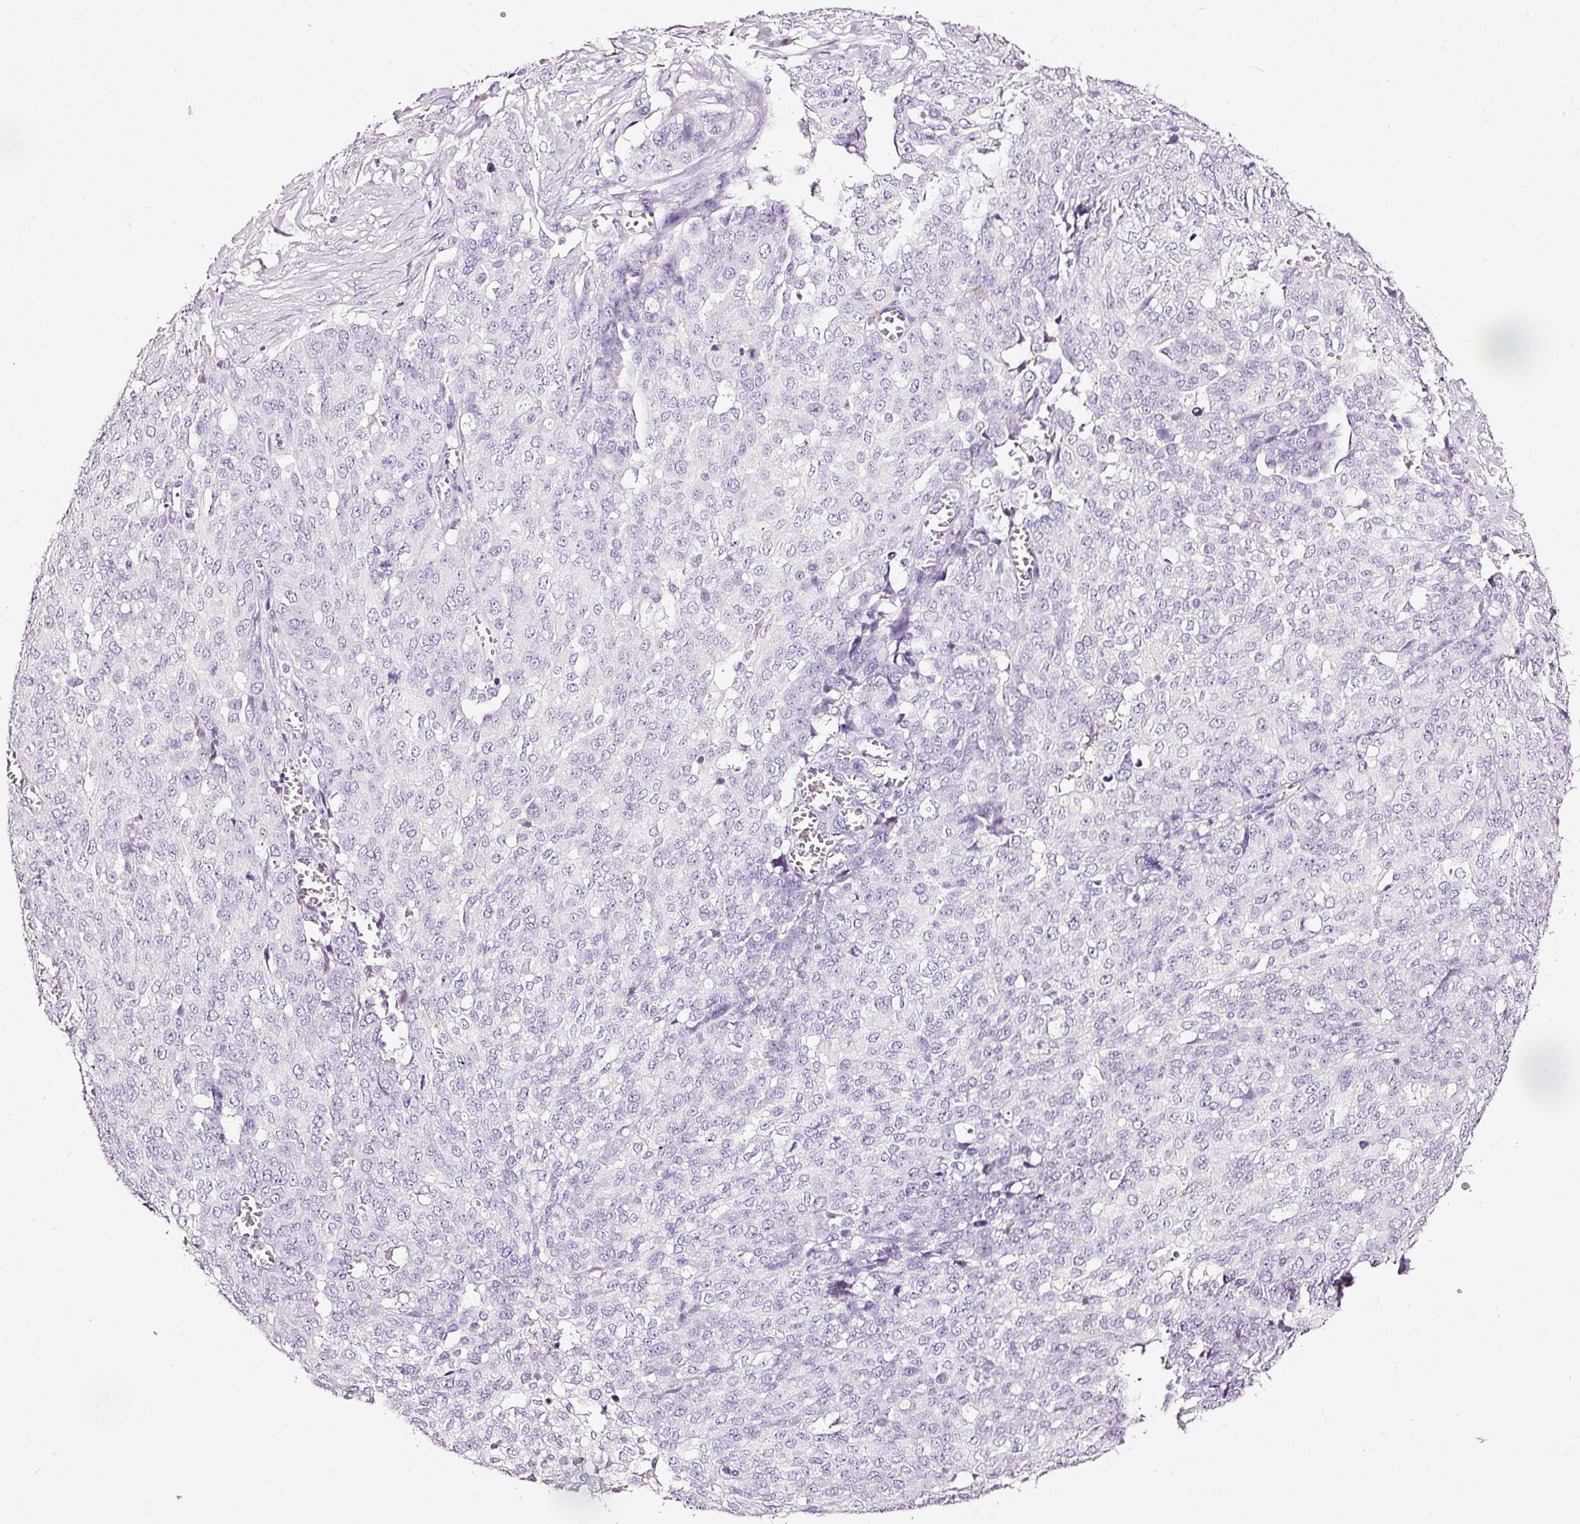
{"staining": {"intensity": "negative", "quantity": "none", "location": "none"}, "tissue": "ovarian cancer", "cell_type": "Tumor cells", "image_type": "cancer", "snomed": [{"axis": "morphology", "description": "Cystadenocarcinoma, serous, NOS"}, {"axis": "topography", "description": "Soft tissue"}, {"axis": "topography", "description": "Ovary"}], "caption": "This histopathology image is of serous cystadenocarcinoma (ovarian) stained with immunohistochemistry to label a protein in brown with the nuclei are counter-stained blue. There is no expression in tumor cells.", "gene": "LAMP3", "patient": {"sex": "female", "age": 57}}